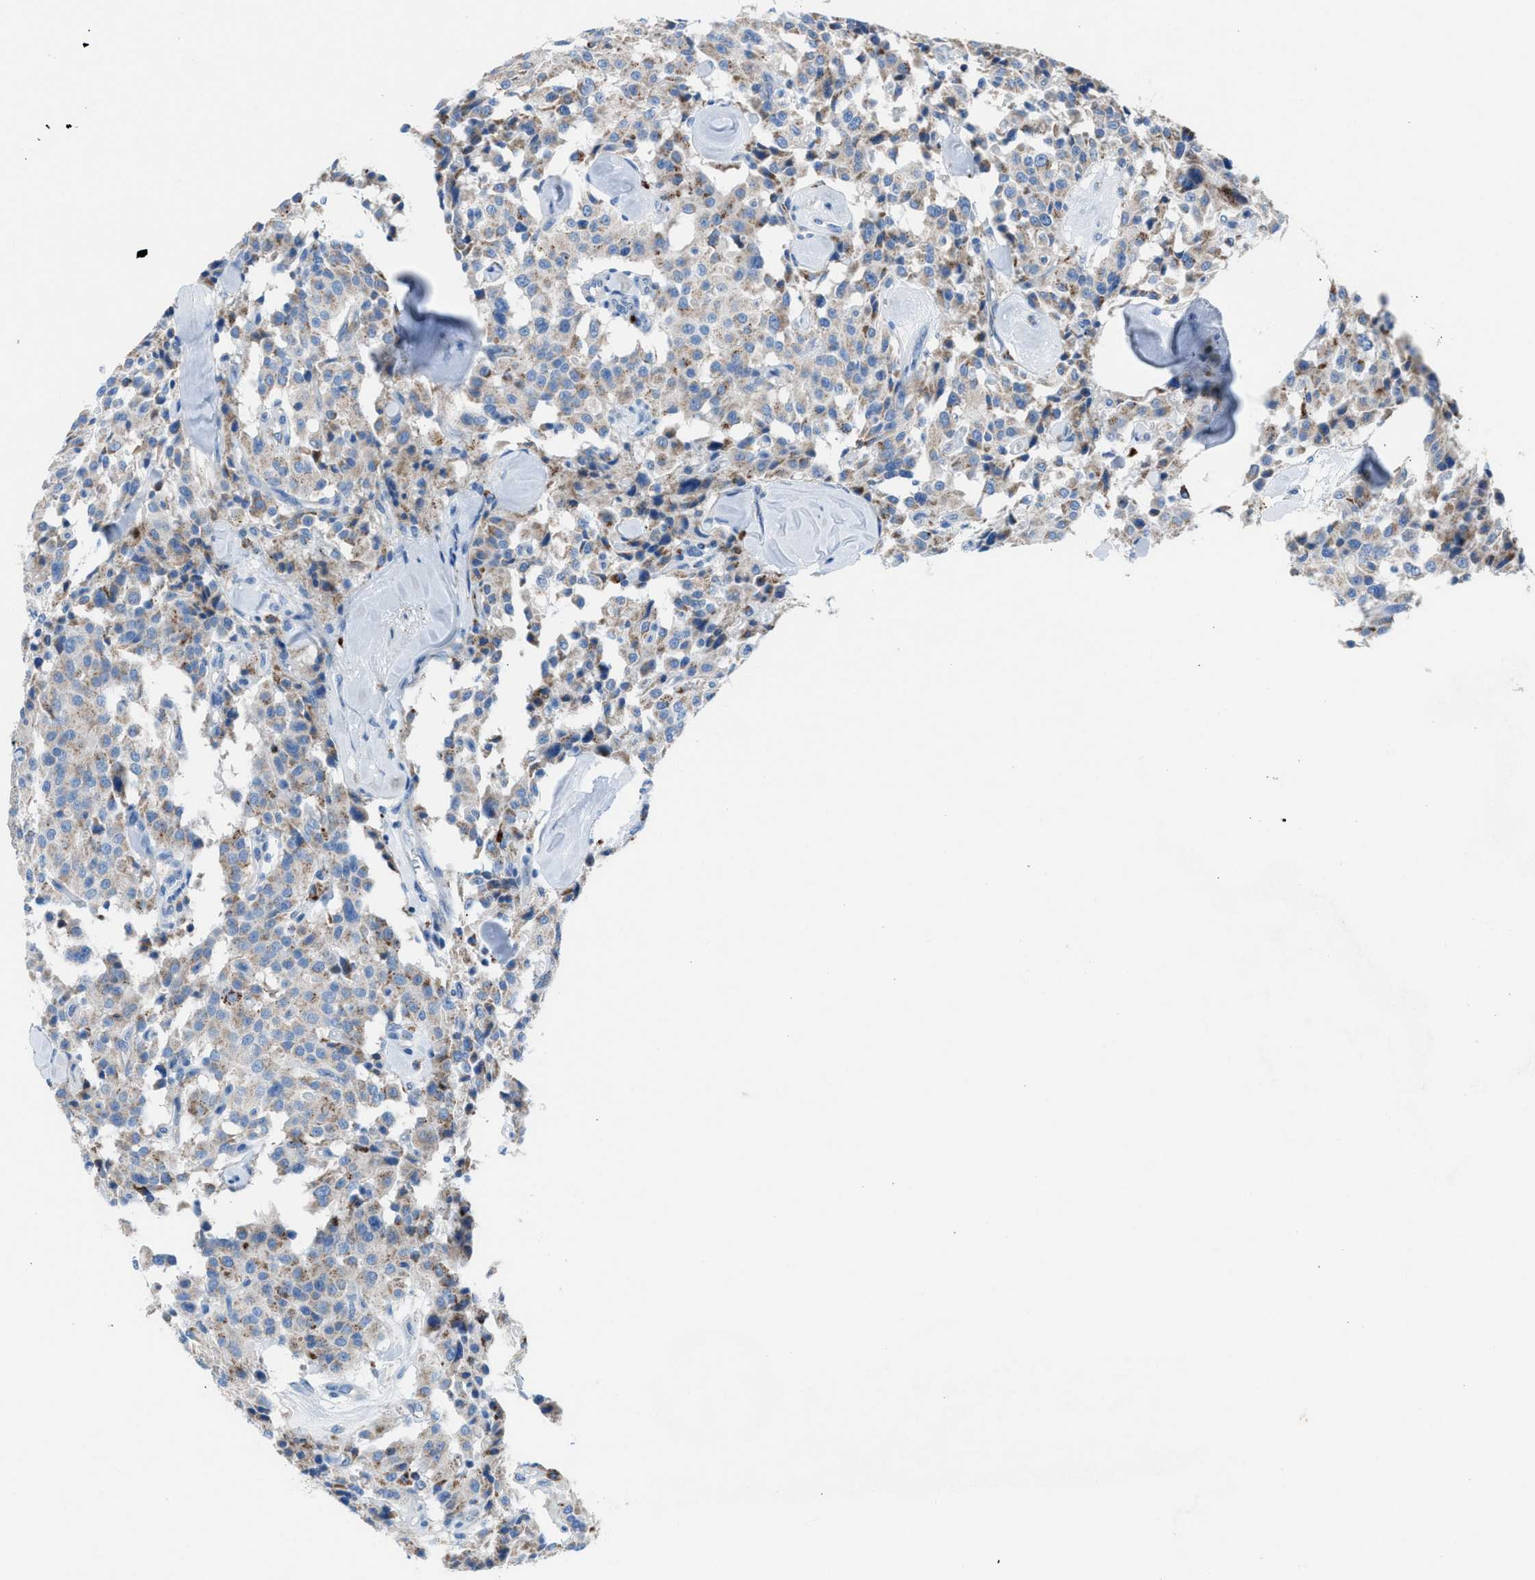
{"staining": {"intensity": "weak", "quantity": ">75%", "location": "cytoplasmic/membranous"}, "tissue": "carcinoid", "cell_type": "Tumor cells", "image_type": "cancer", "snomed": [{"axis": "morphology", "description": "Carcinoid, malignant, NOS"}, {"axis": "topography", "description": "Lung"}], "caption": "There is low levels of weak cytoplasmic/membranous staining in tumor cells of carcinoid, as demonstrated by immunohistochemical staining (brown color).", "gene": "CD1B", "patient": {"sex": "male", "age": 30}}